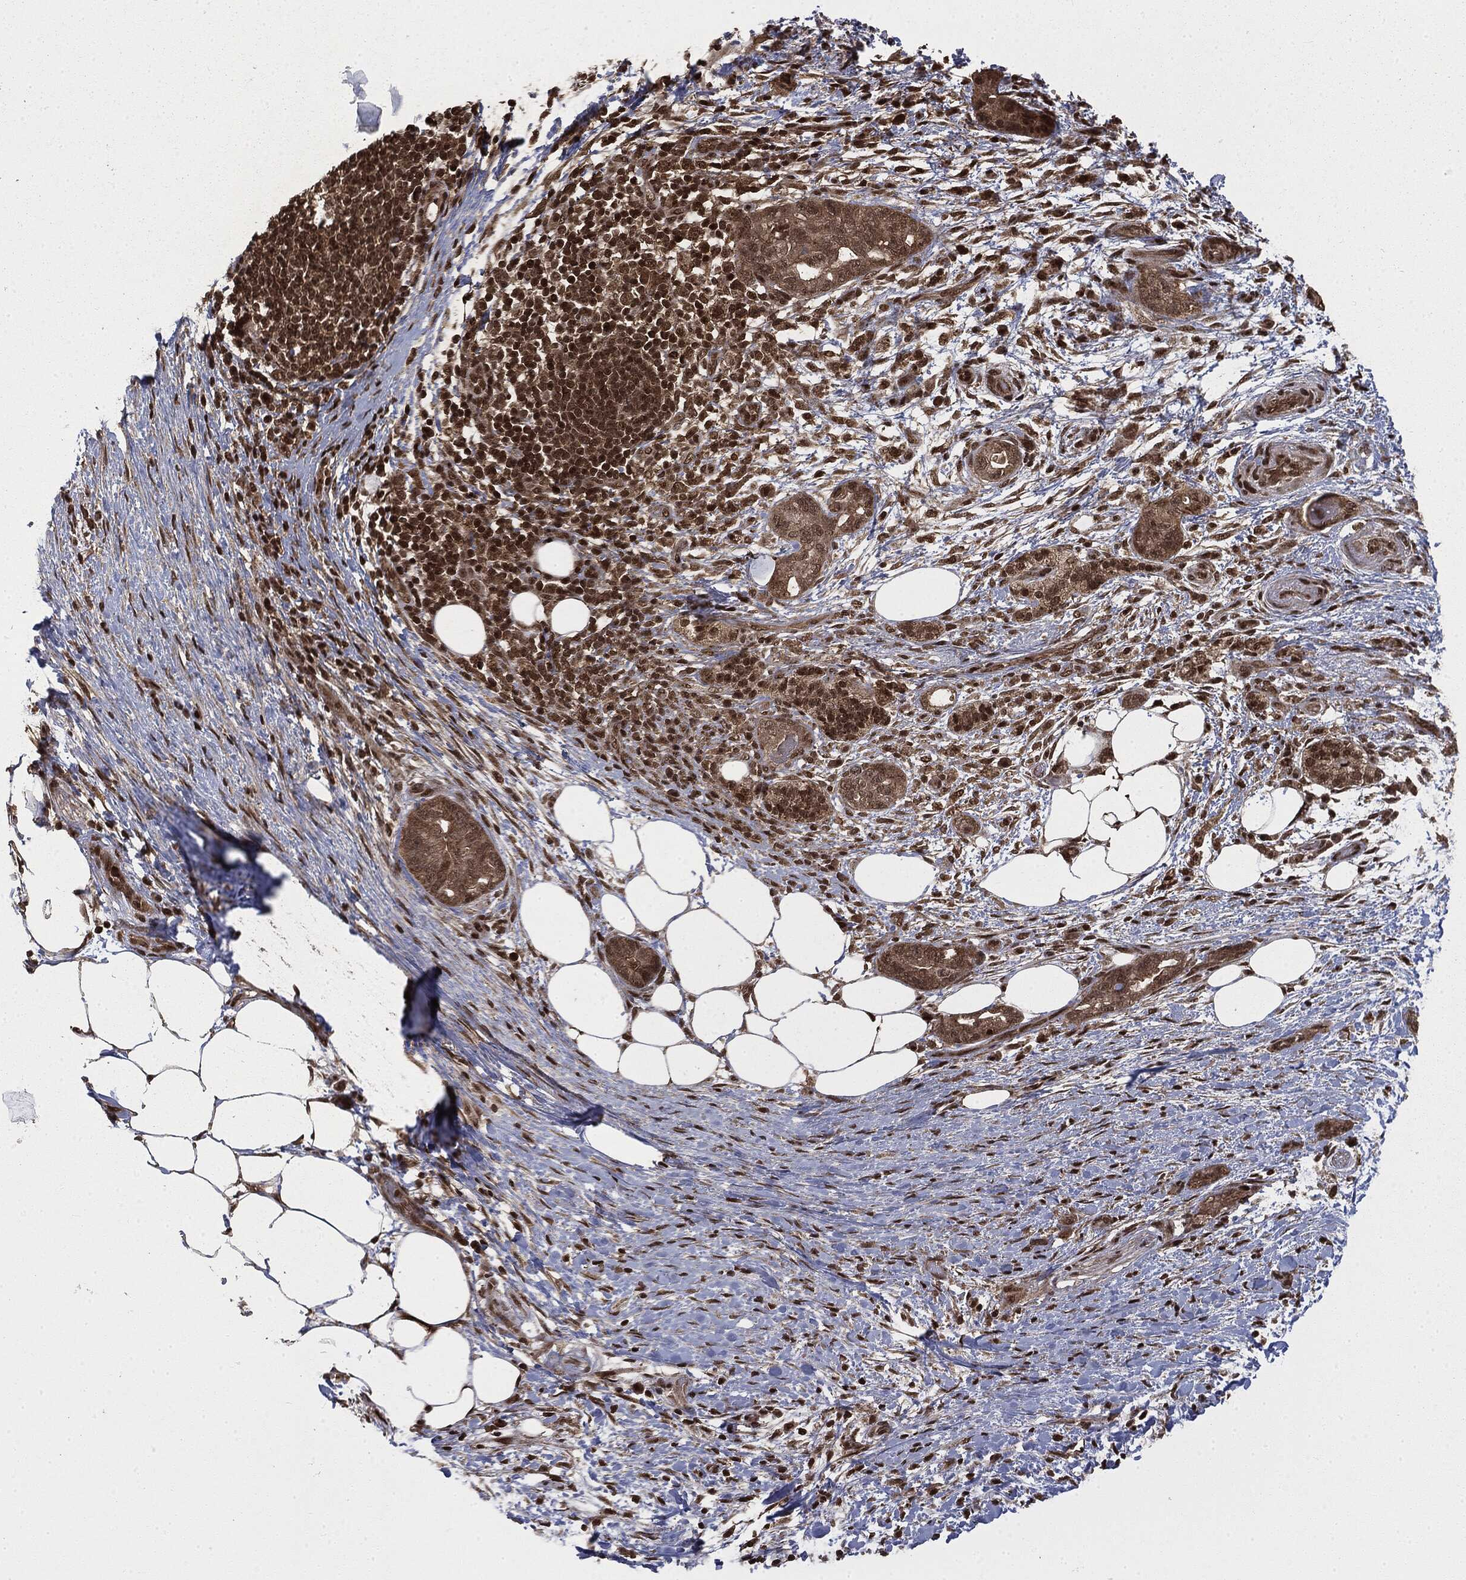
{"staining": {"intensity": "weak", "quantity": ">75%", "location": "cytoplasmic/membranous,nuclear"}, "tissue": "pancreatic cancer", "cell_type": "Tumor cells", "image_type": "cancer", "snomed": [{"axis": "morphology", "description": "Adenocarcinoma, NOS"}, {"axis": "topography", "description": "Pancreas"}], "caption": "A low amount of weak cytoplasmic/membranous and nuclear expression is seen in about >75% of tumor cells in pancreatic cancer (adenocarcinoma) tissue.", "gene": "CTDP1", "patient": {"sex": "female", "age": 72}}